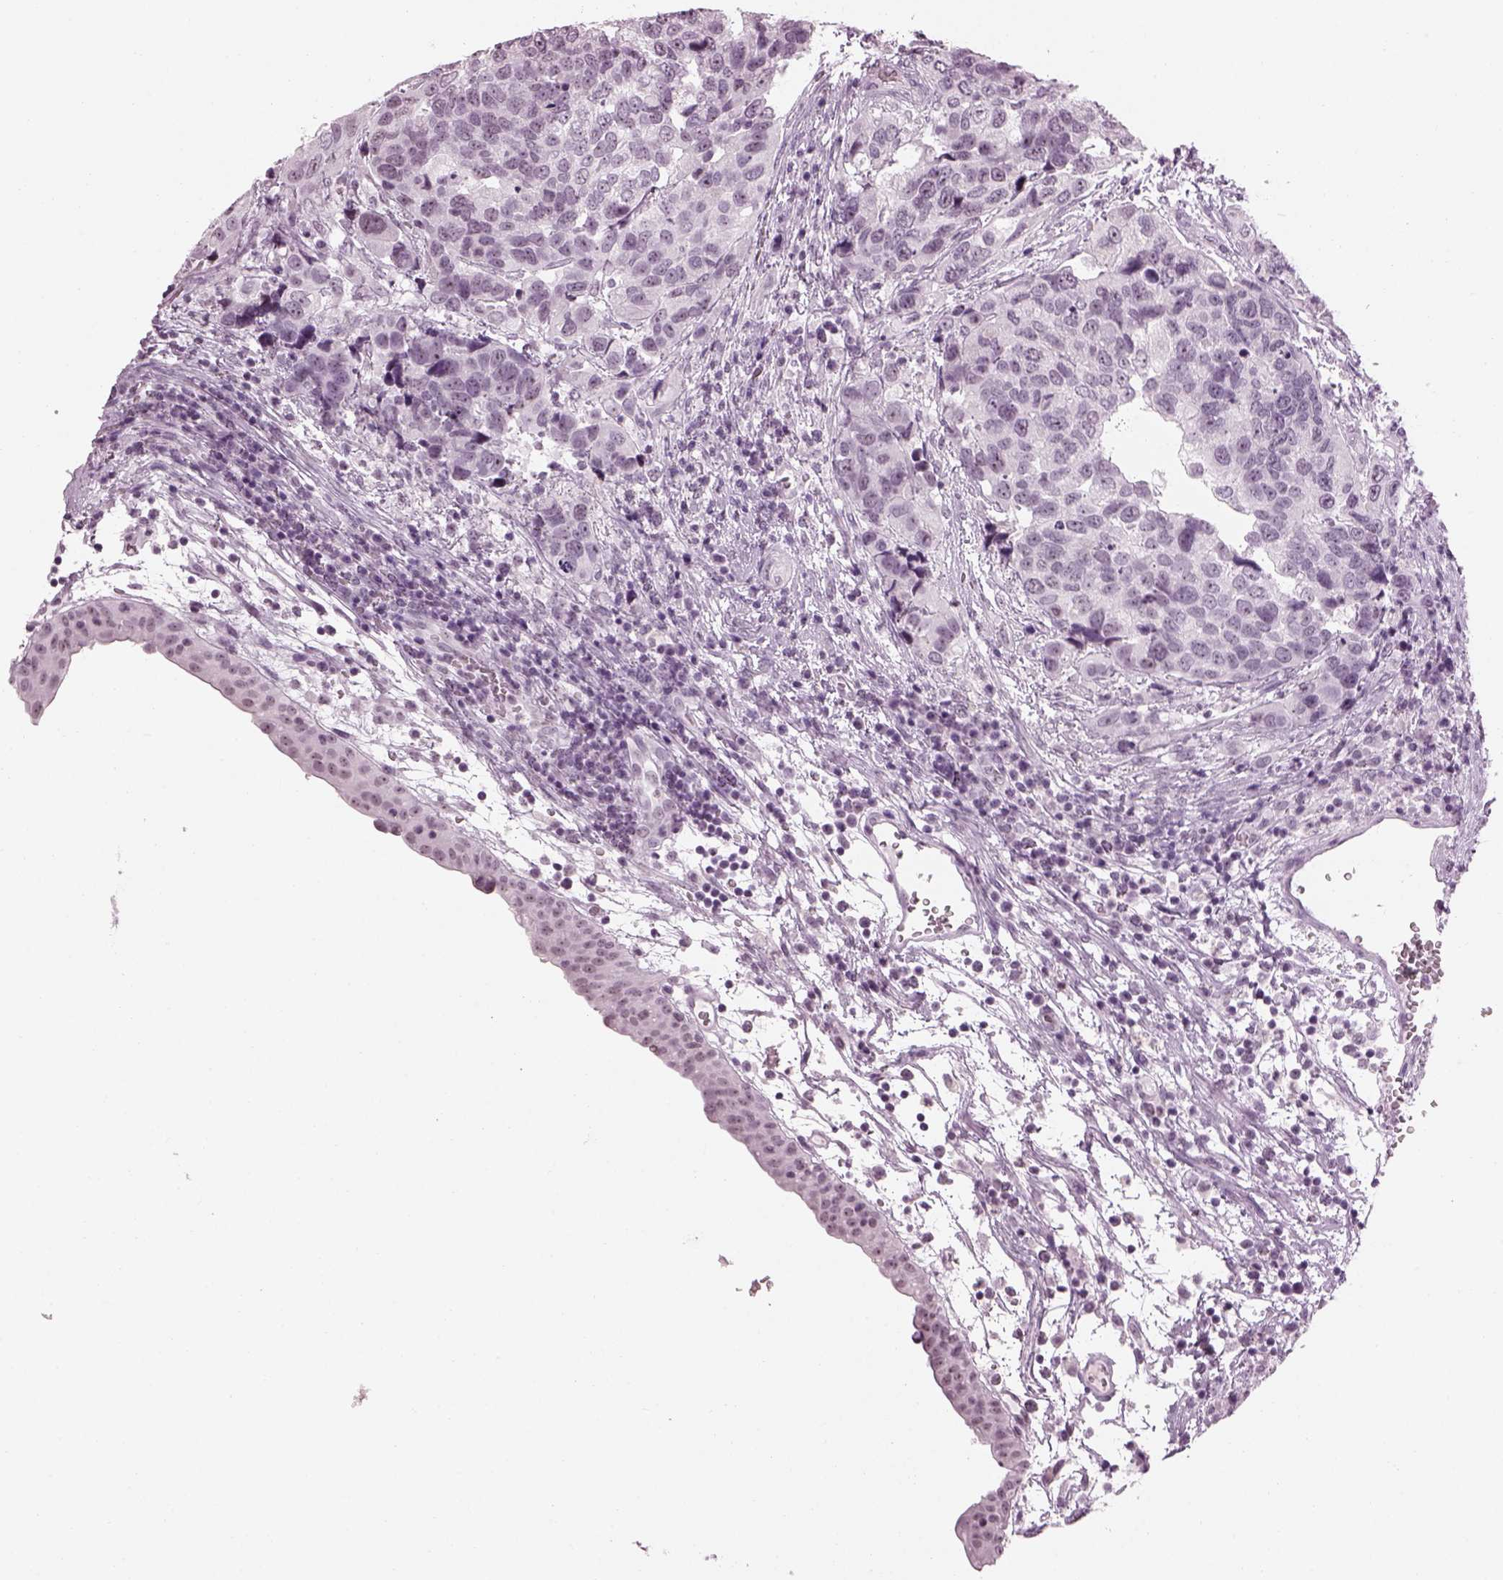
{"staining": {"intensity": "weak", "quantity": "<25%", "location": "nuclear"}, "tissue": "urothelial cancer", "cell_type": "Tumor cells", "image_type": "cancer", "snomed": [{"axis": "morphology", "description": "Urothelial carcinoma, High grade"}, {"axis": "topography", "description": "Urinary bladder"}], "caption": "Photomicrograph shows no protein expression in tumor cells of urothelial cancer tissue.", "gene": "ADGRG2", "patient": {"sex": "male", "age": 60}}